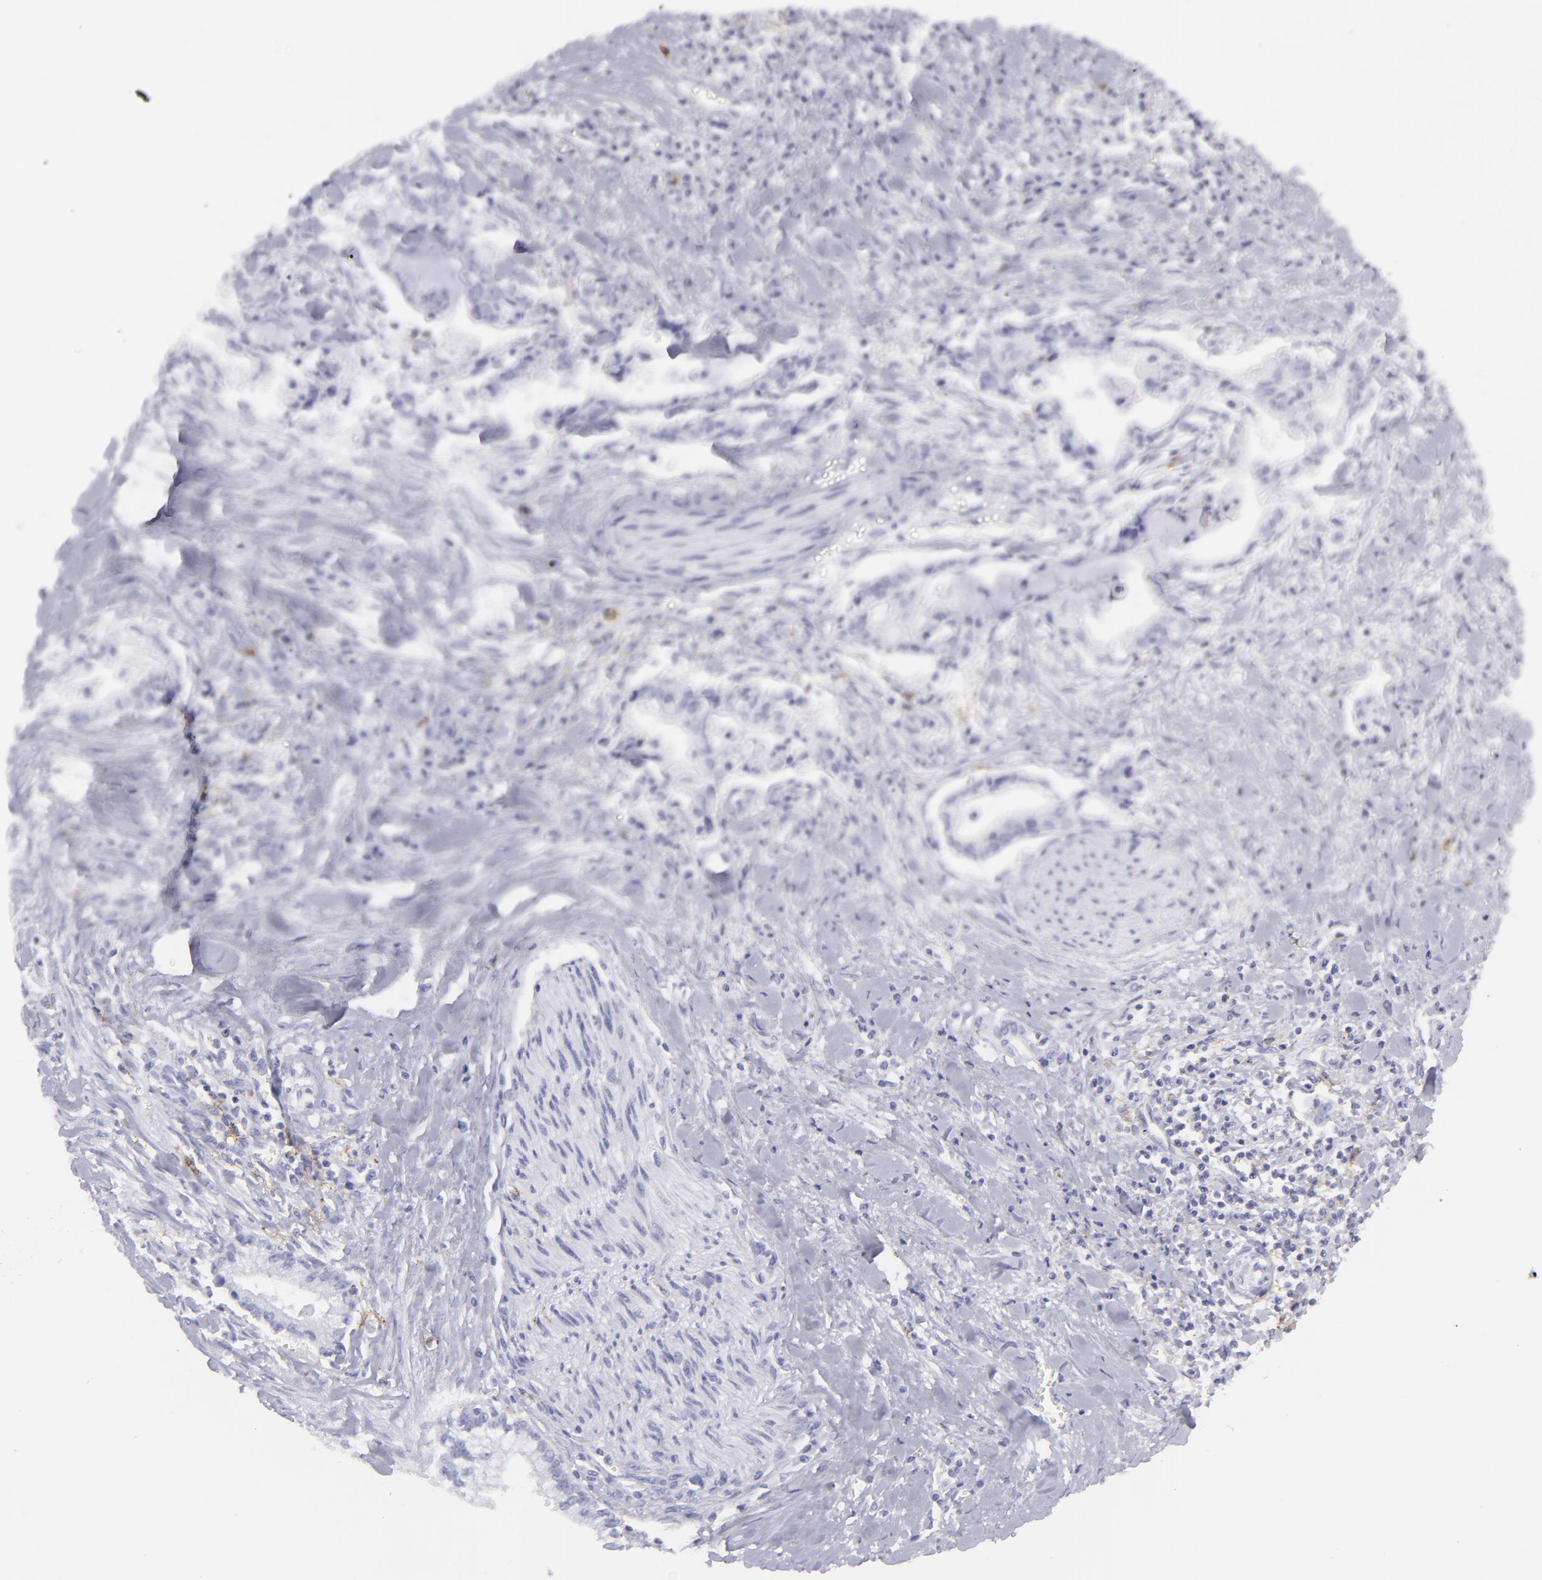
{"staining": {"intensity": "negative", "quantity": "none", "location": "none"}, "tissue": "liver cancer", "cell_type": "Tumor cells", "image_type": "cancer", "snomed": [{"axis": "morphology", "description": "Cholangiocarcinoma"}, {"axis": "topography", "description": "Liver"}], "caption": "The image exhibits no significant positivity in tumor cells of liver cancer (cholangiocarcinoma).", "gene": "SELPLG", "patient": {"sex": "male", "age": 57}}